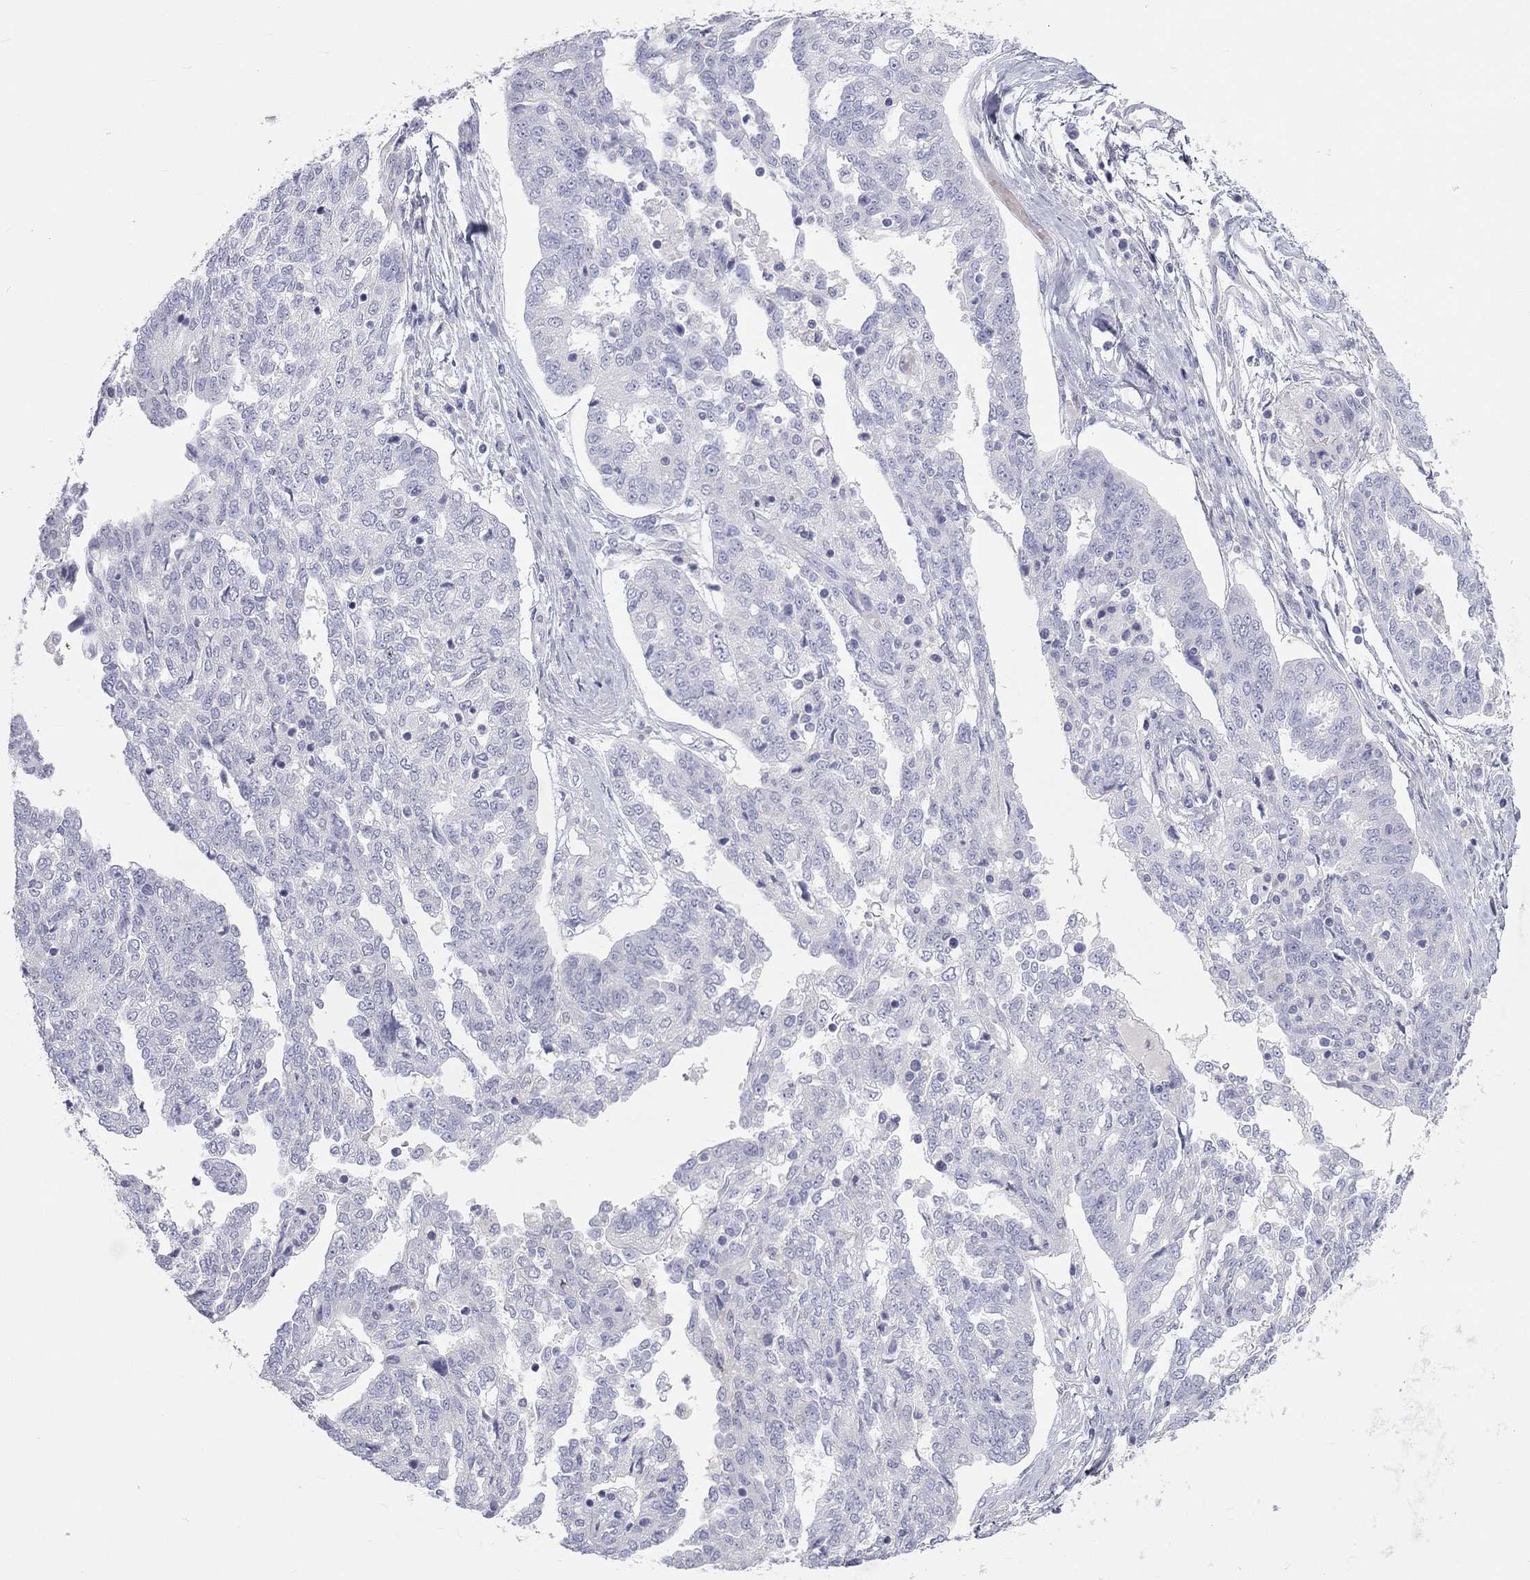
{"staining": {"intensity": "negative", "quantity": "none", "location": "none"}, "tissue": "ovarian cancer", "cell_type": "Tumor cells", "image_type": "cancer", "snomed": [{"axis": "morphology", "description": "Cystadenocarcinoma, serous, NOS"}, {"axis": "topography", "description": "Ovary"}], "caption": "Tumor cells are negative for protein expression in human serous cystadenocarcinoma (ovarian). Brightfield microscopy of immunohistochemistry (IHC) stained with DAB (brown) and hematoxylin (blue), captured at high magnification.", "gene": "PCDHGC5", "patient": {"sex": "female", "age": 67}}